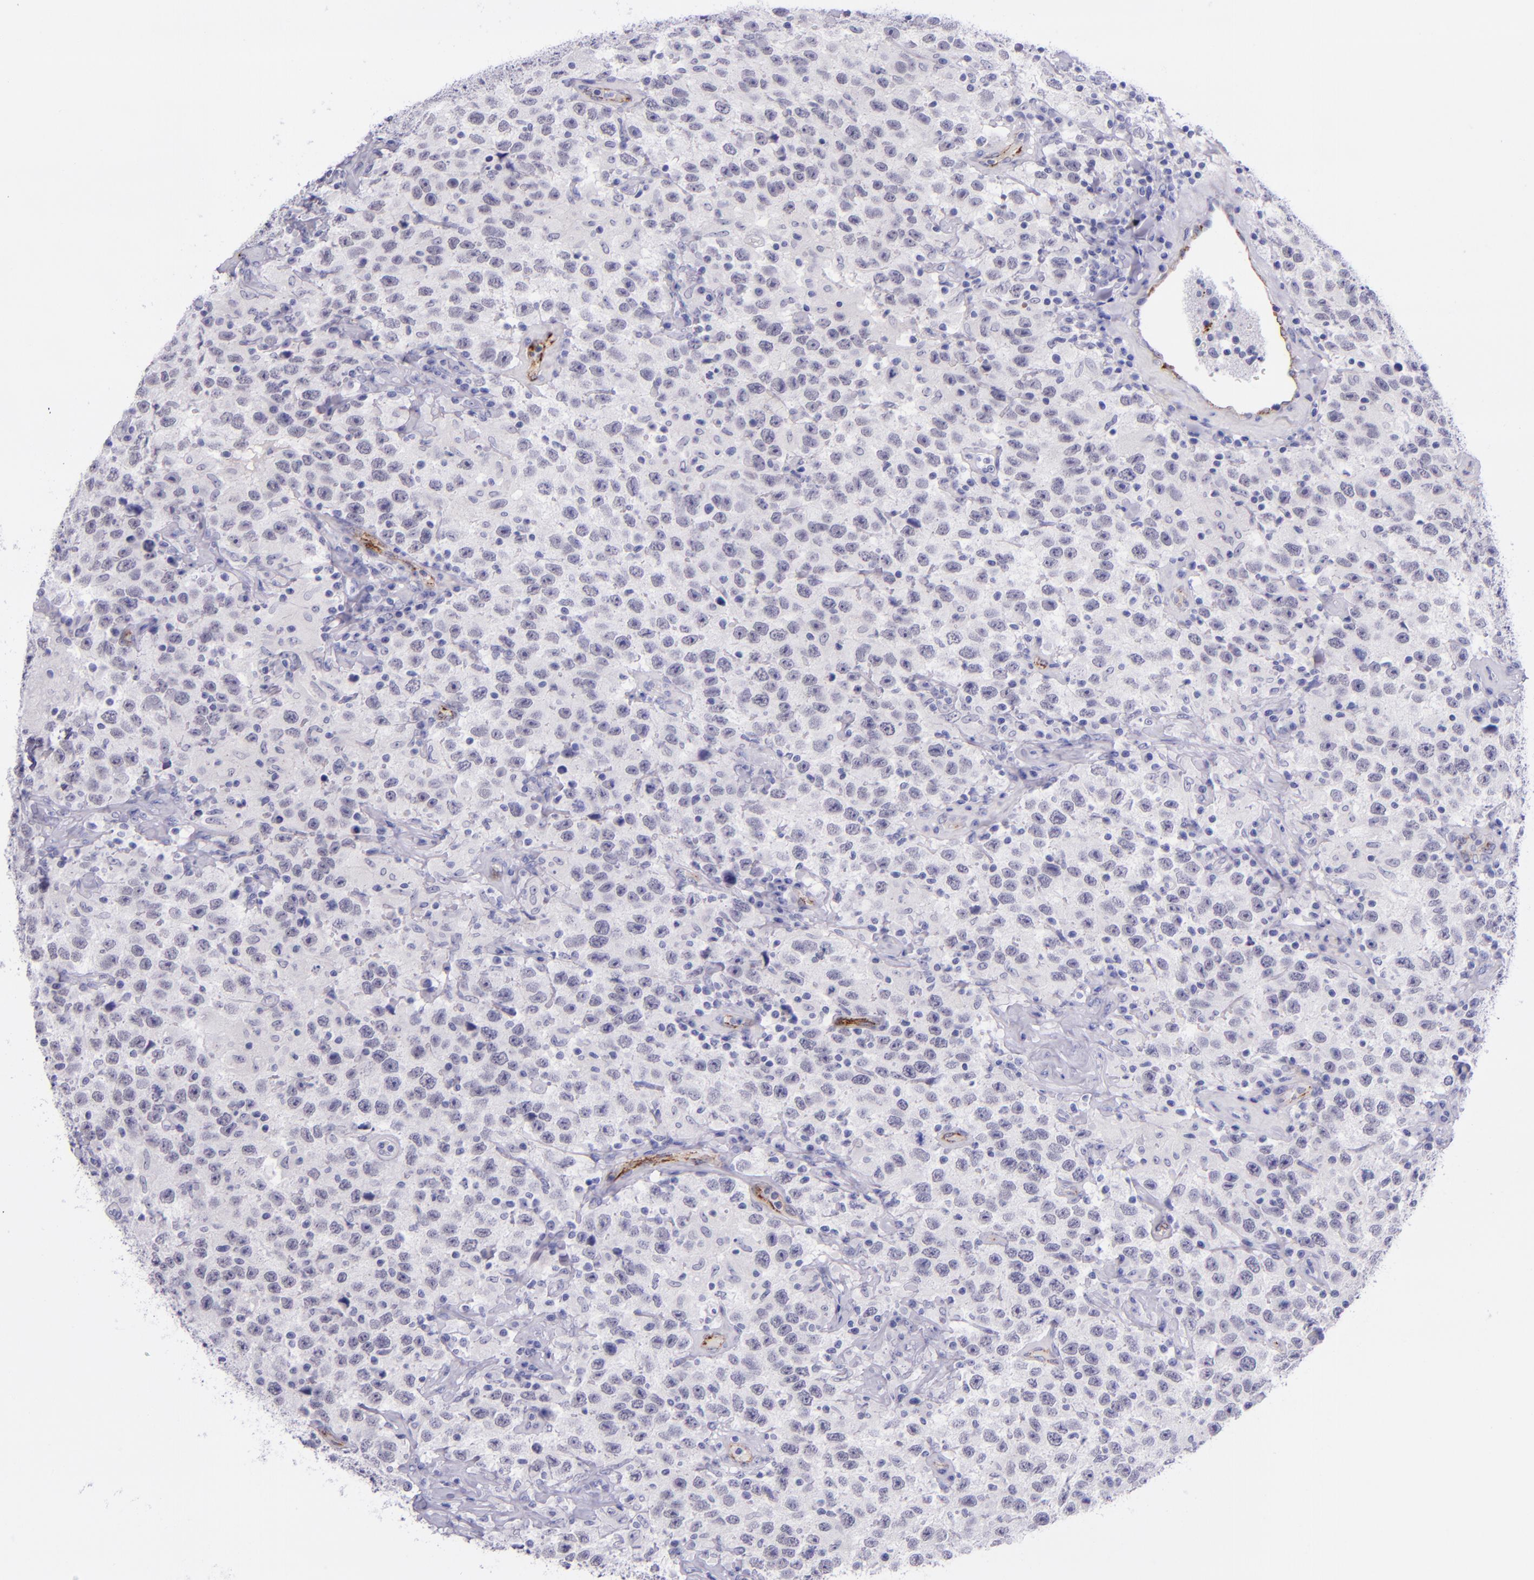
{"staining": {"intensity": "negative", "quantity": "none", "location": "none"}, "tissue": "testis cancer", "cell_type": "Tumor cells", "image_type": "cancer", "snomed": [{"axis": "morphology", "description": "Seminoma, NOS"}, {"axis": "topography", "description": "Testis"}], "caption": "DAB (3,3'-diaminobenzidine) immunohistochemical staining of testis seminoma exhibits no significant staining in tumor cells.", "gene": "SELE", "patient": {"sex": "male", "age": 41}}